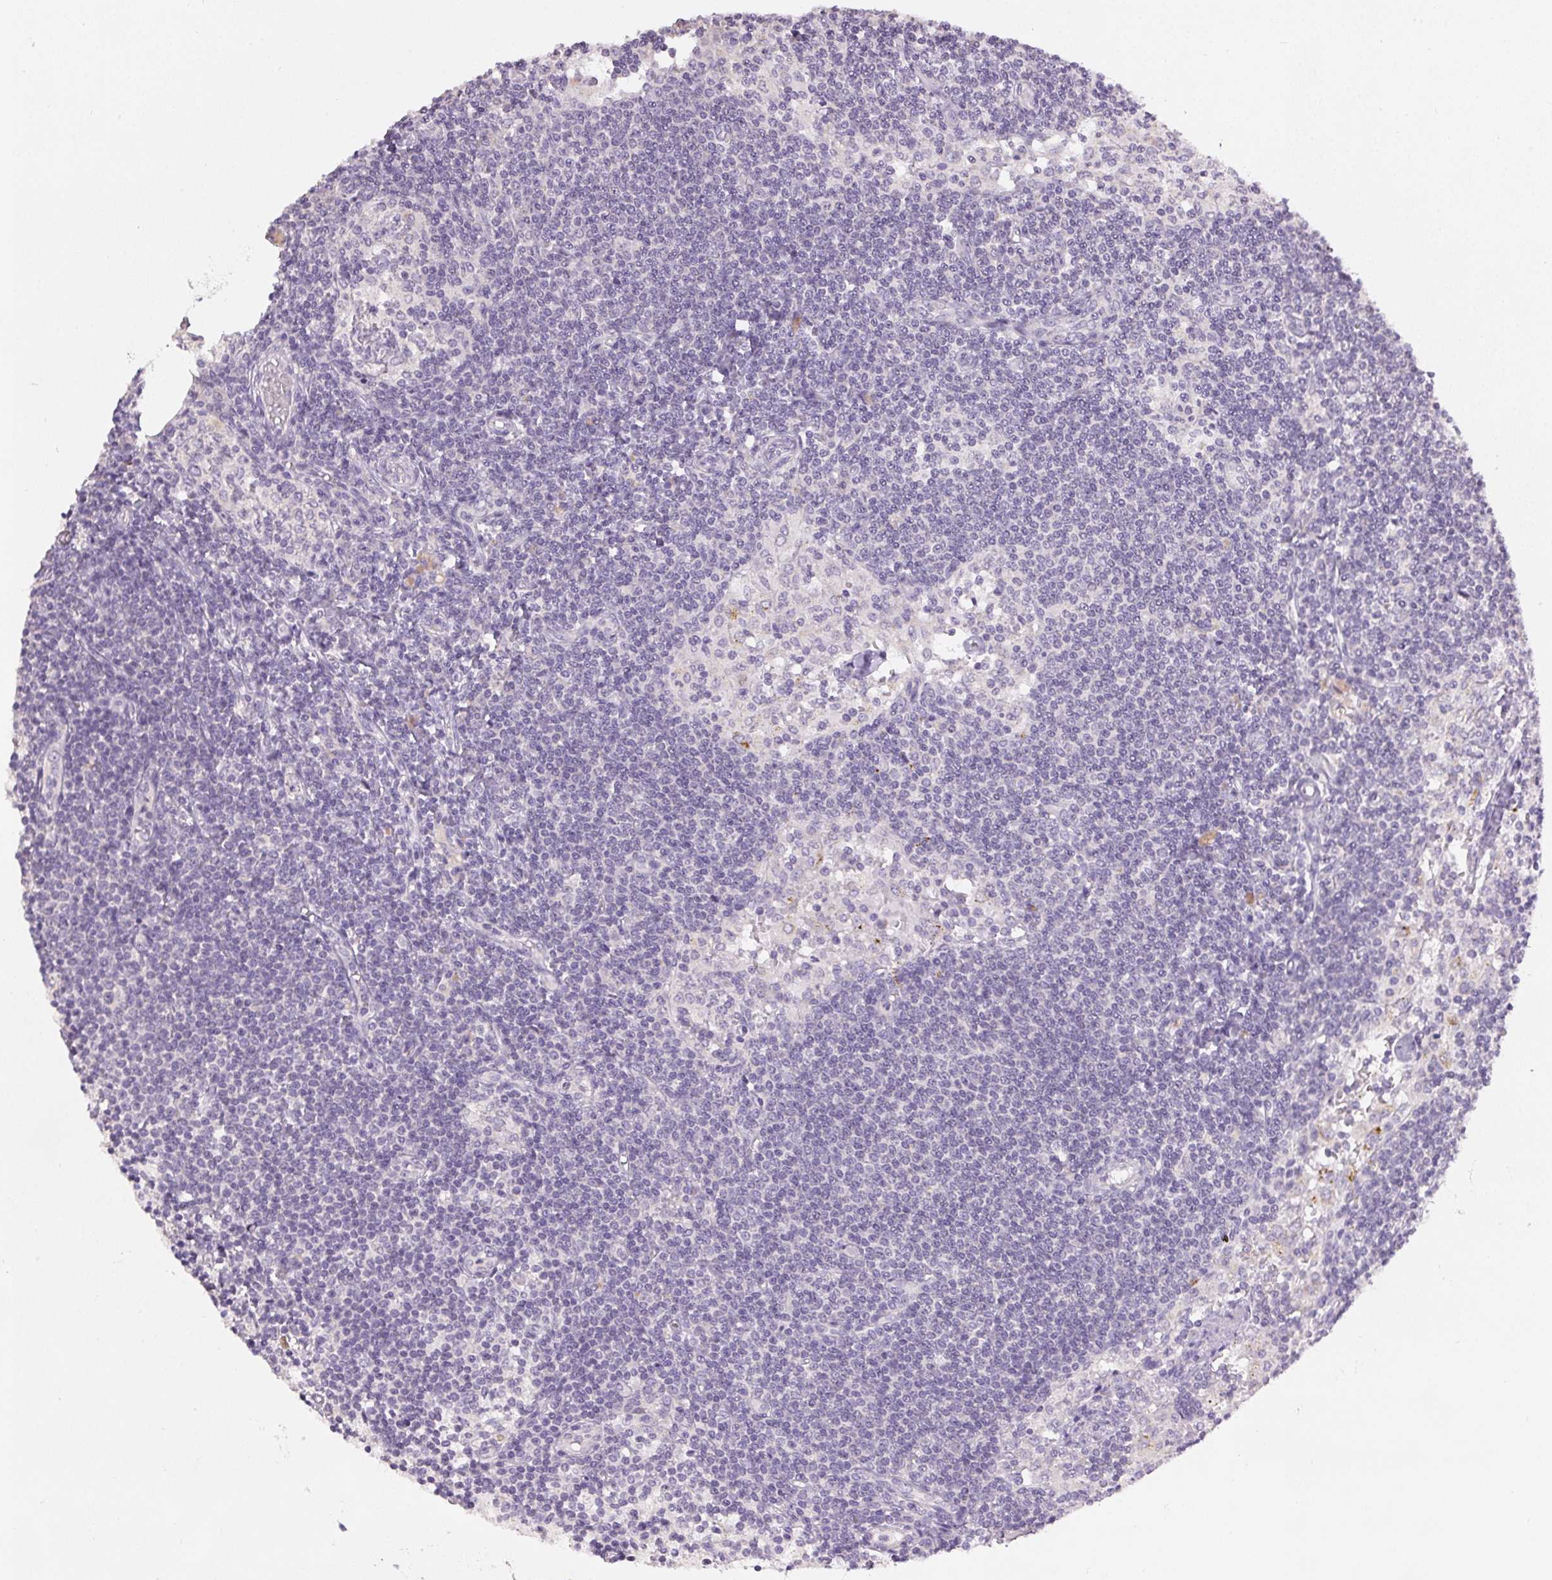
{"staining": {"intensity": "negative", "quantity": "none", "location": "none"}, "tissue": "lymph node", "cell_type": "Germinal center cells", "image_type": "normal", "snomed": [{"axis": "morphology", "description": "Normal tissue, NOS"}, {"axis": "topography", "description": "Lymph node"}], "caption": "A high-resolution photomicrograph shows IHC staining of benign lymph node, which reveals no significant positivity in germinal center cells. The staining was performed using DAB to visualize the protein expression in brown, while the nuclei were stained in blue with hematoxylin (Magnification: 20x).", "gene": "SPACA9", "patient": {"sex": "female", "age": 69}}